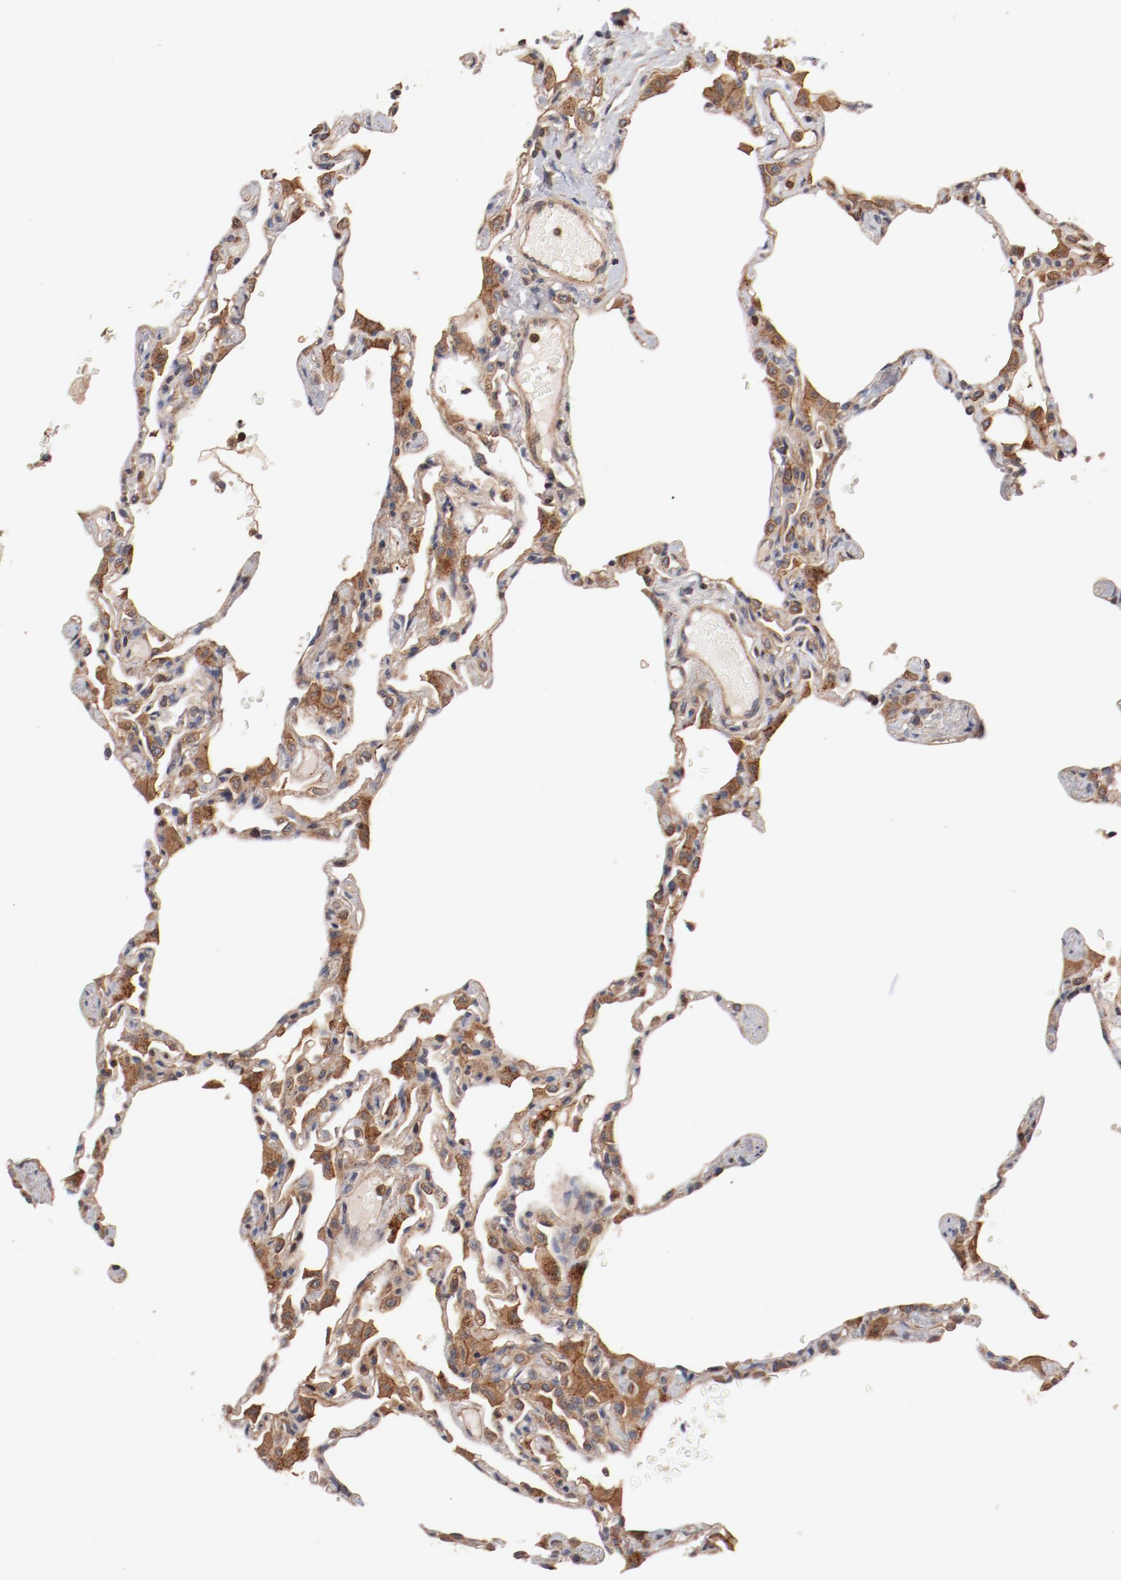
{"staining": {"intensity": "moderate", "quantity": ">75%", "location": "cytoplasmic/membranous,nuclear"}, "tissue": "lung", "cell_type": "Alveolar cells", "image_type": "normal", "snomed": [{"axis": "morphology", "description": "Normal tissue, NOS"}, {"axis": "topography", "description": "Lung"}], "caption": "Immunohistochemical staining of unremarkable human lung shows medium levels of moderate cytoplasmic/membranous,nuclear staining in approximately >75% of alveolar cells. Using DAB (brown) and hematoxylin (blue) stains, captured at high magnification using brightfield microscopy.", "gene": "GUF1", "patient": {"sex": "female", "age": 49}}